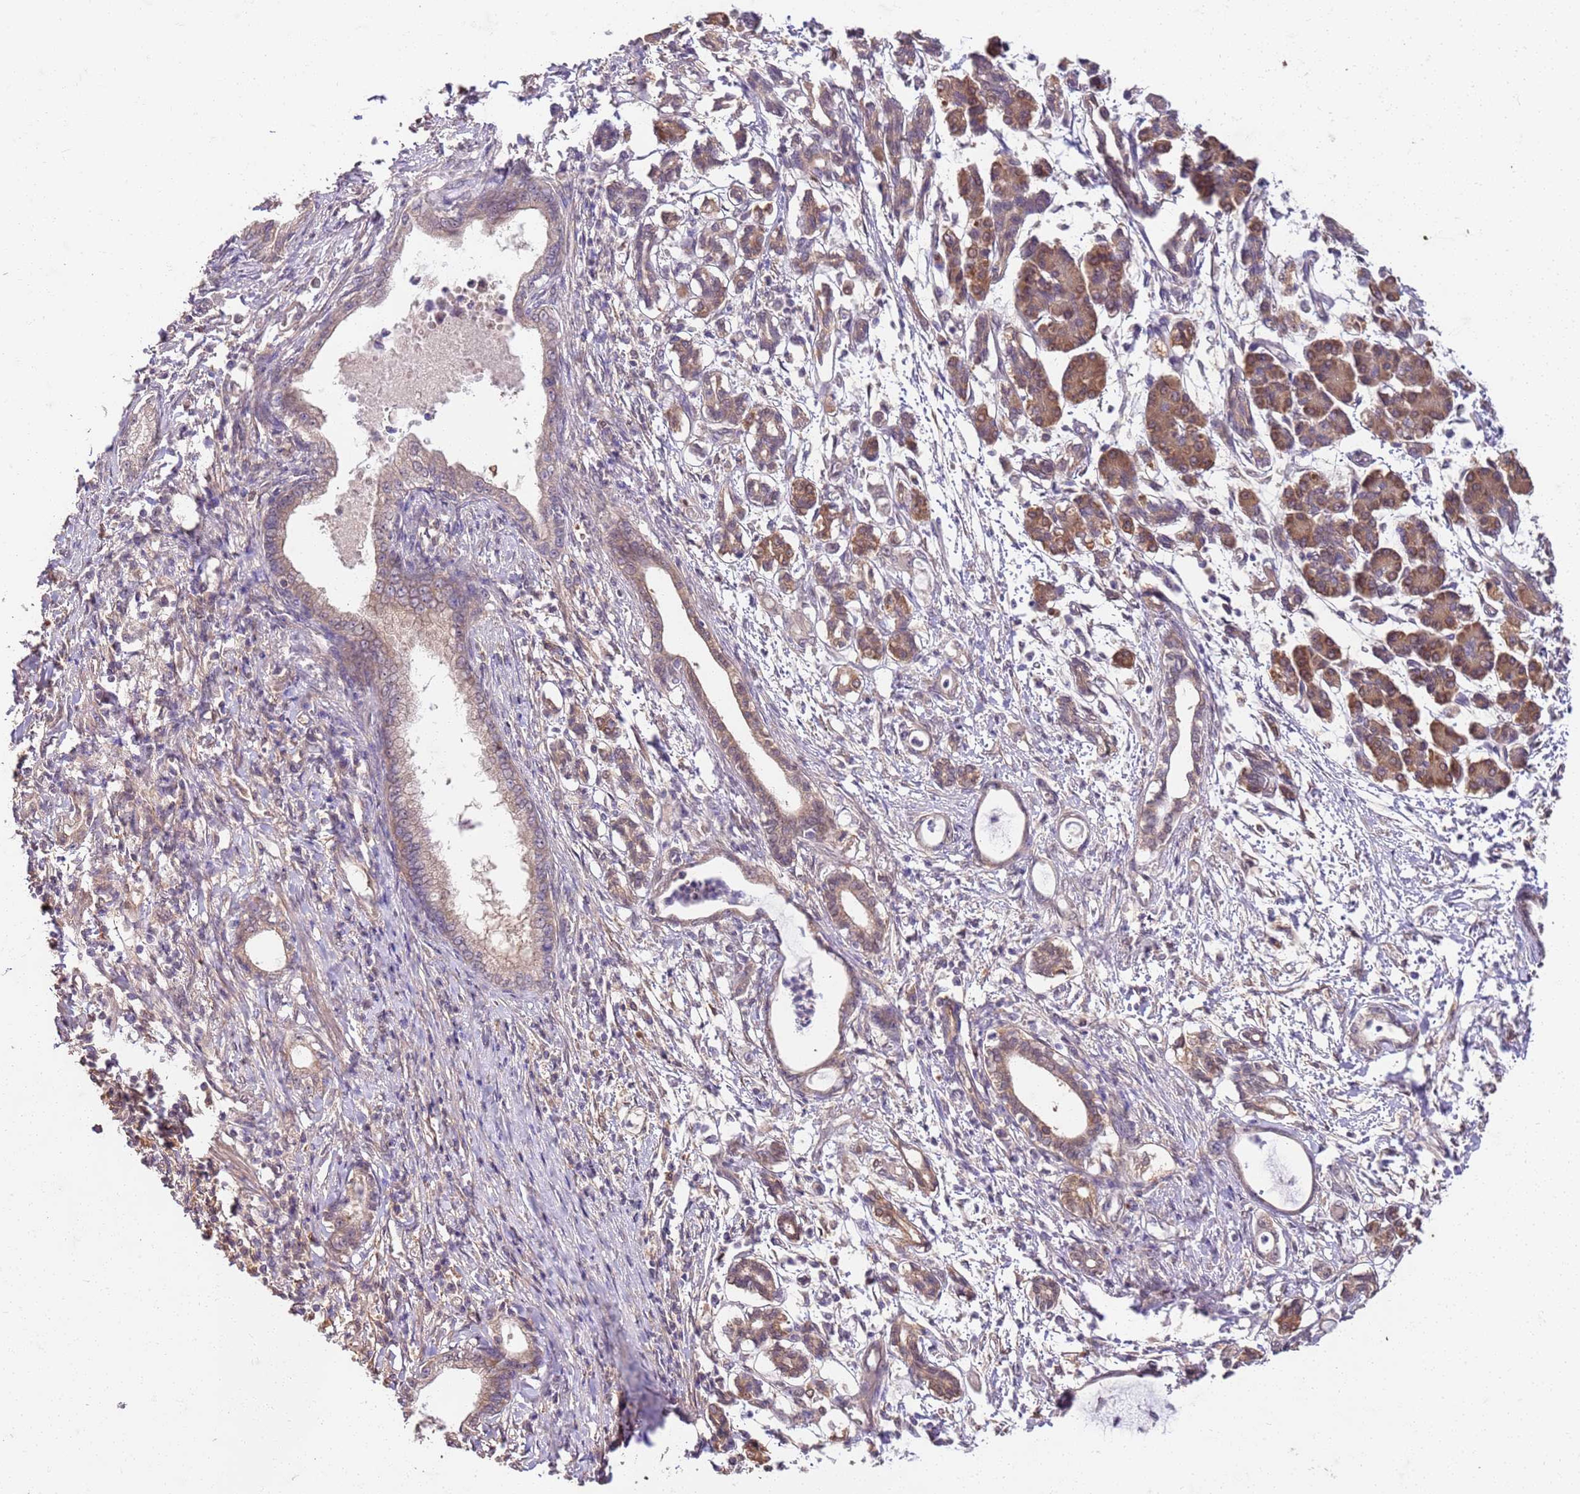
{"staining": {"intensity": "moderate", "quantity": "25%-75%", "location": "cytoplasmic/membranous"}, "tissue": "pancreatic cancer", "cell_type": "Tumor cells", "image_type": "cancer", "snomed": [{"axis": "morphology", "description": "Adenocarcinoma, NOS"}, {"axis": "topography", "description": "Pancreas"}], "caption": "Adenocarcinoma (pancreatic) stained for a protein (brown) reveals moderate cytoplasmic/membranous positive positivity in about 25%-75% of tumor cells.", "gene": "UBE3A", "patient": {"sex": "female", "age": 55}}